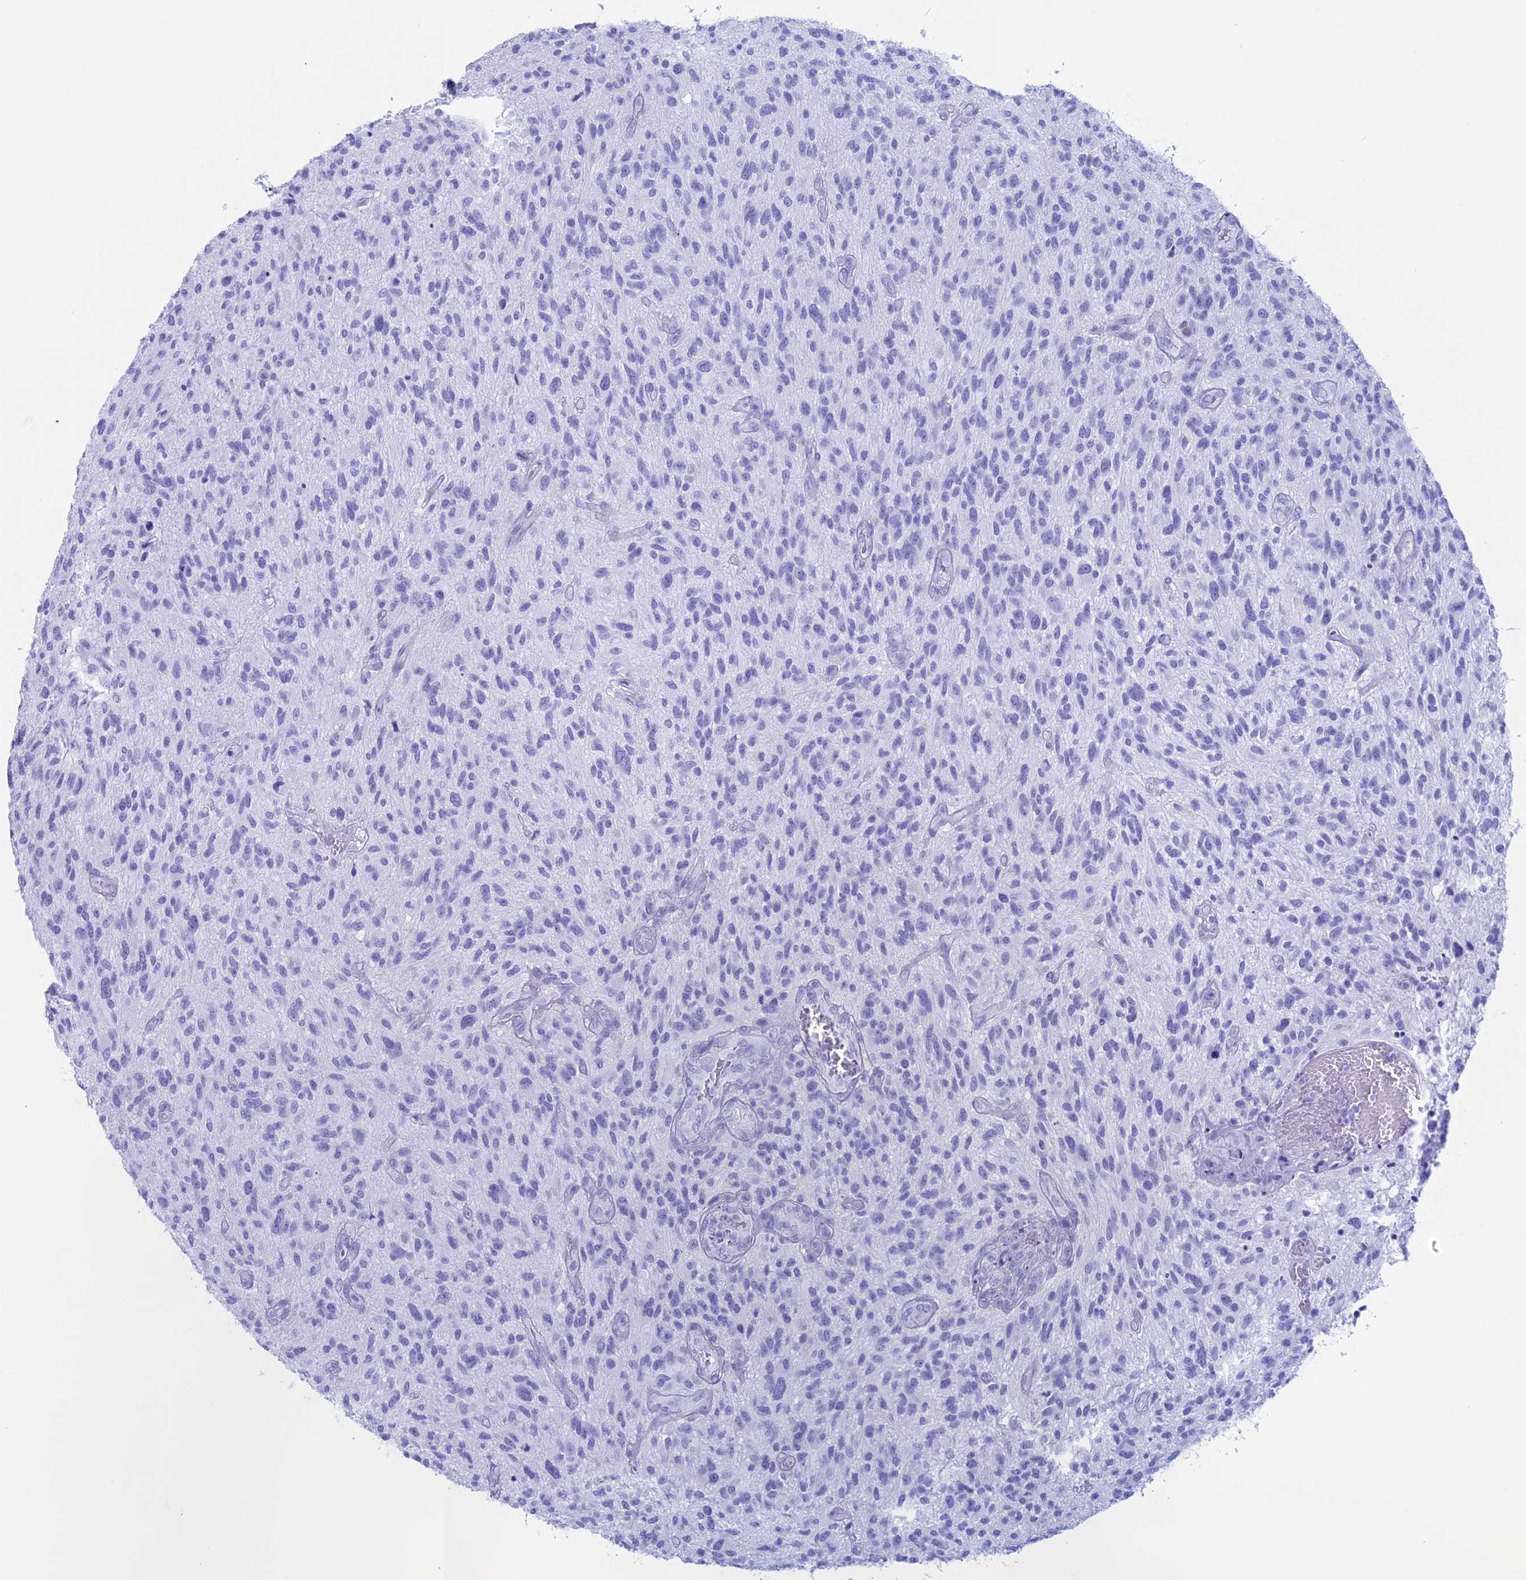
{"staining": {"intensity": "negative", "quantity": "none", "location": "none"}, "tissue": "glioma", "cell_type": "Tumor cells", "image_type": "cancer", "snomed": [{"axis": "morphology", "description": "Glioma, malignant, High grade"}, {"axis": "topography", "description": "Brain"}], "caption": "The IHC micrograph has no significant staining in tumor cells of glioma tissue.", "gene": "RP1", "patient": {"sex": "male", "age": 47}}